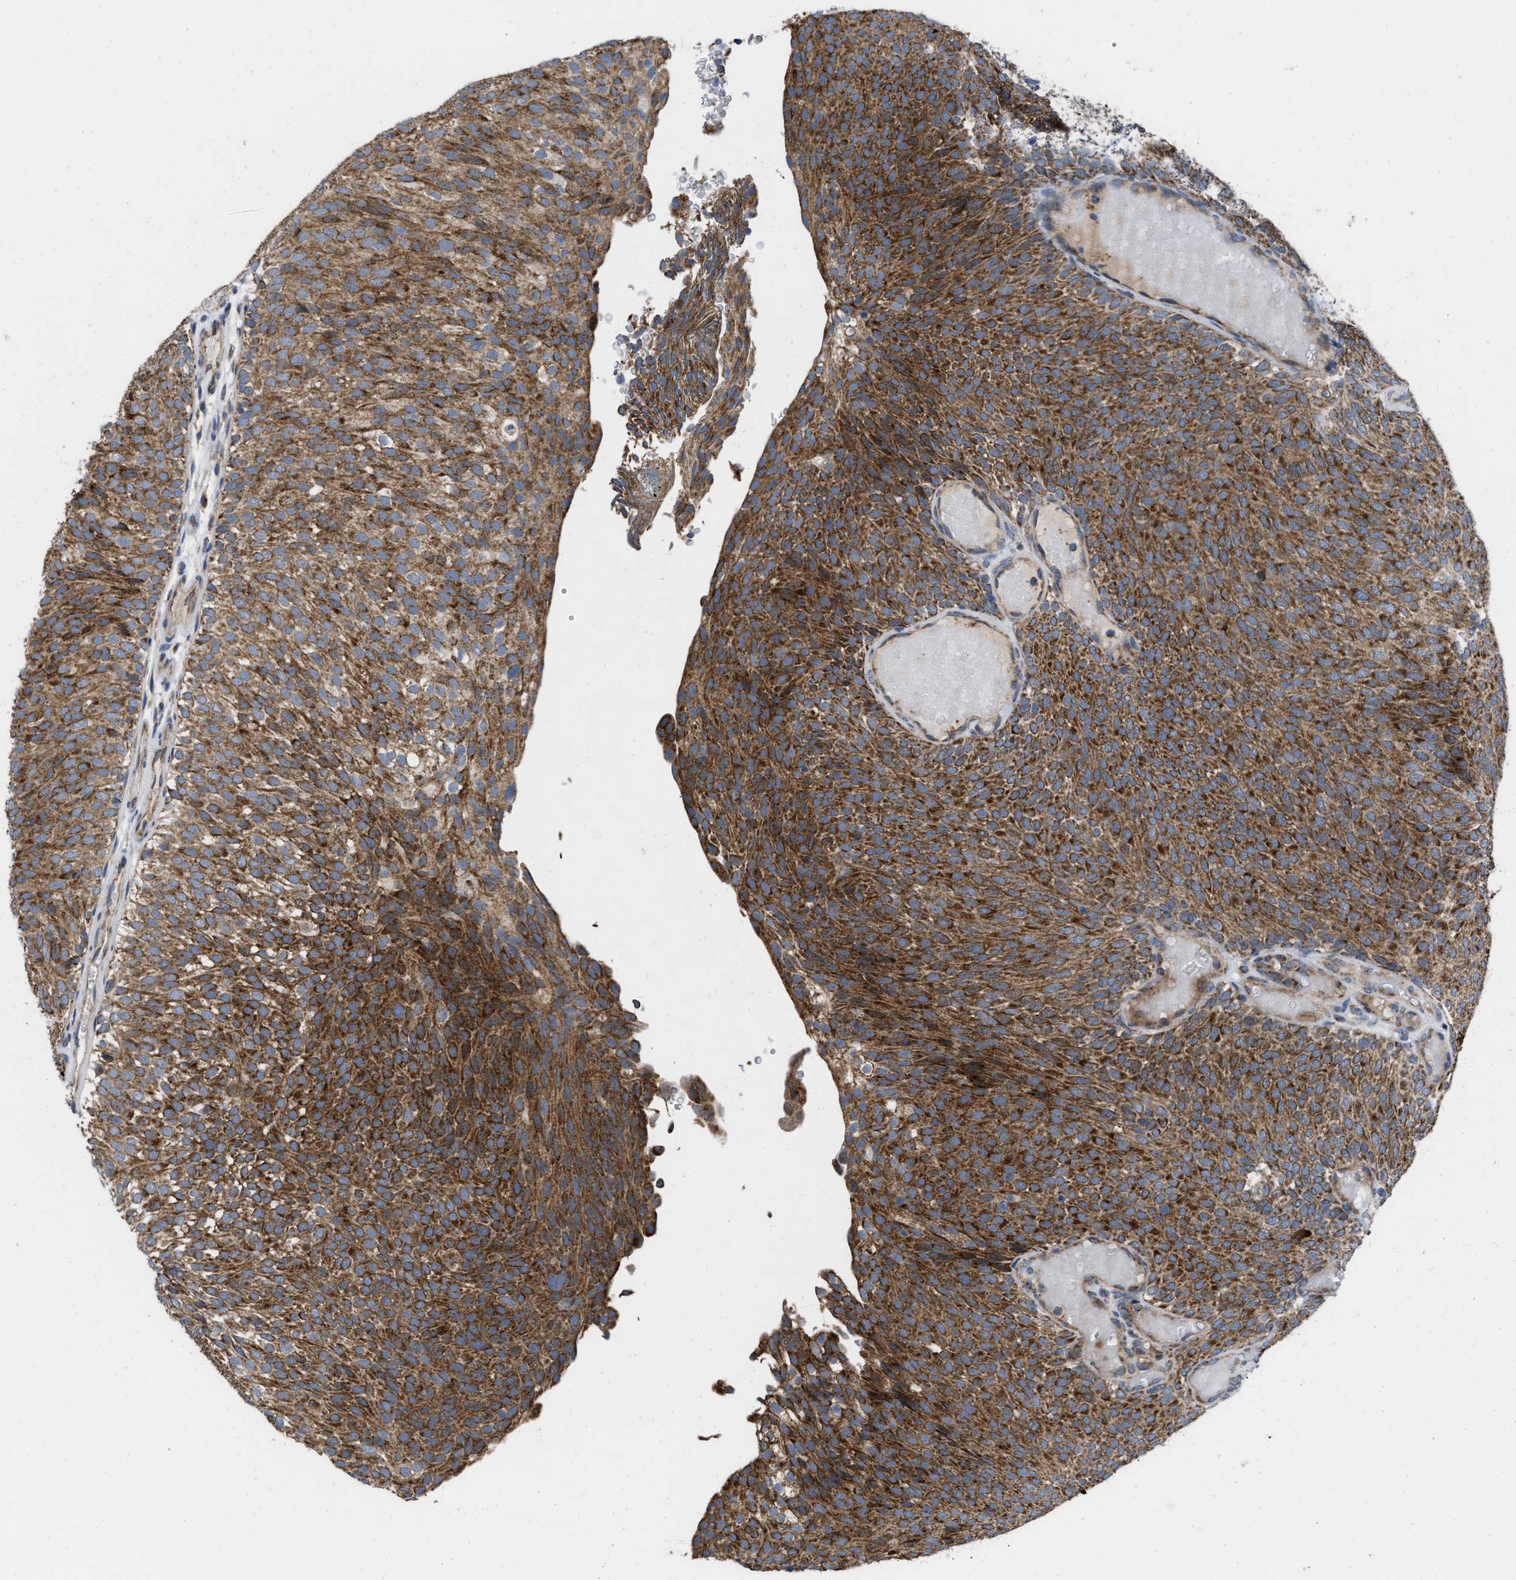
{"staining": {"intensity": "strong", "quantity": ">75%", "location": "cytoplasmic/membranous"}, "tissue": "urothelial cancer", "cell_type": "Tumor cells", "image_type": "cancer", "snomed": [{"axis": "morphology", "description": "Urothelial carcinoma, Low grade"}, {"axis": "topography", "description": "Urinary bladder"}], "caption": "Urothelial cancer stained for a protein displays strong cytoplasmic/membranous positivity in tumor cells.", "gene": "AKAP1", "patient": {"sex": "male", "age": 78}}